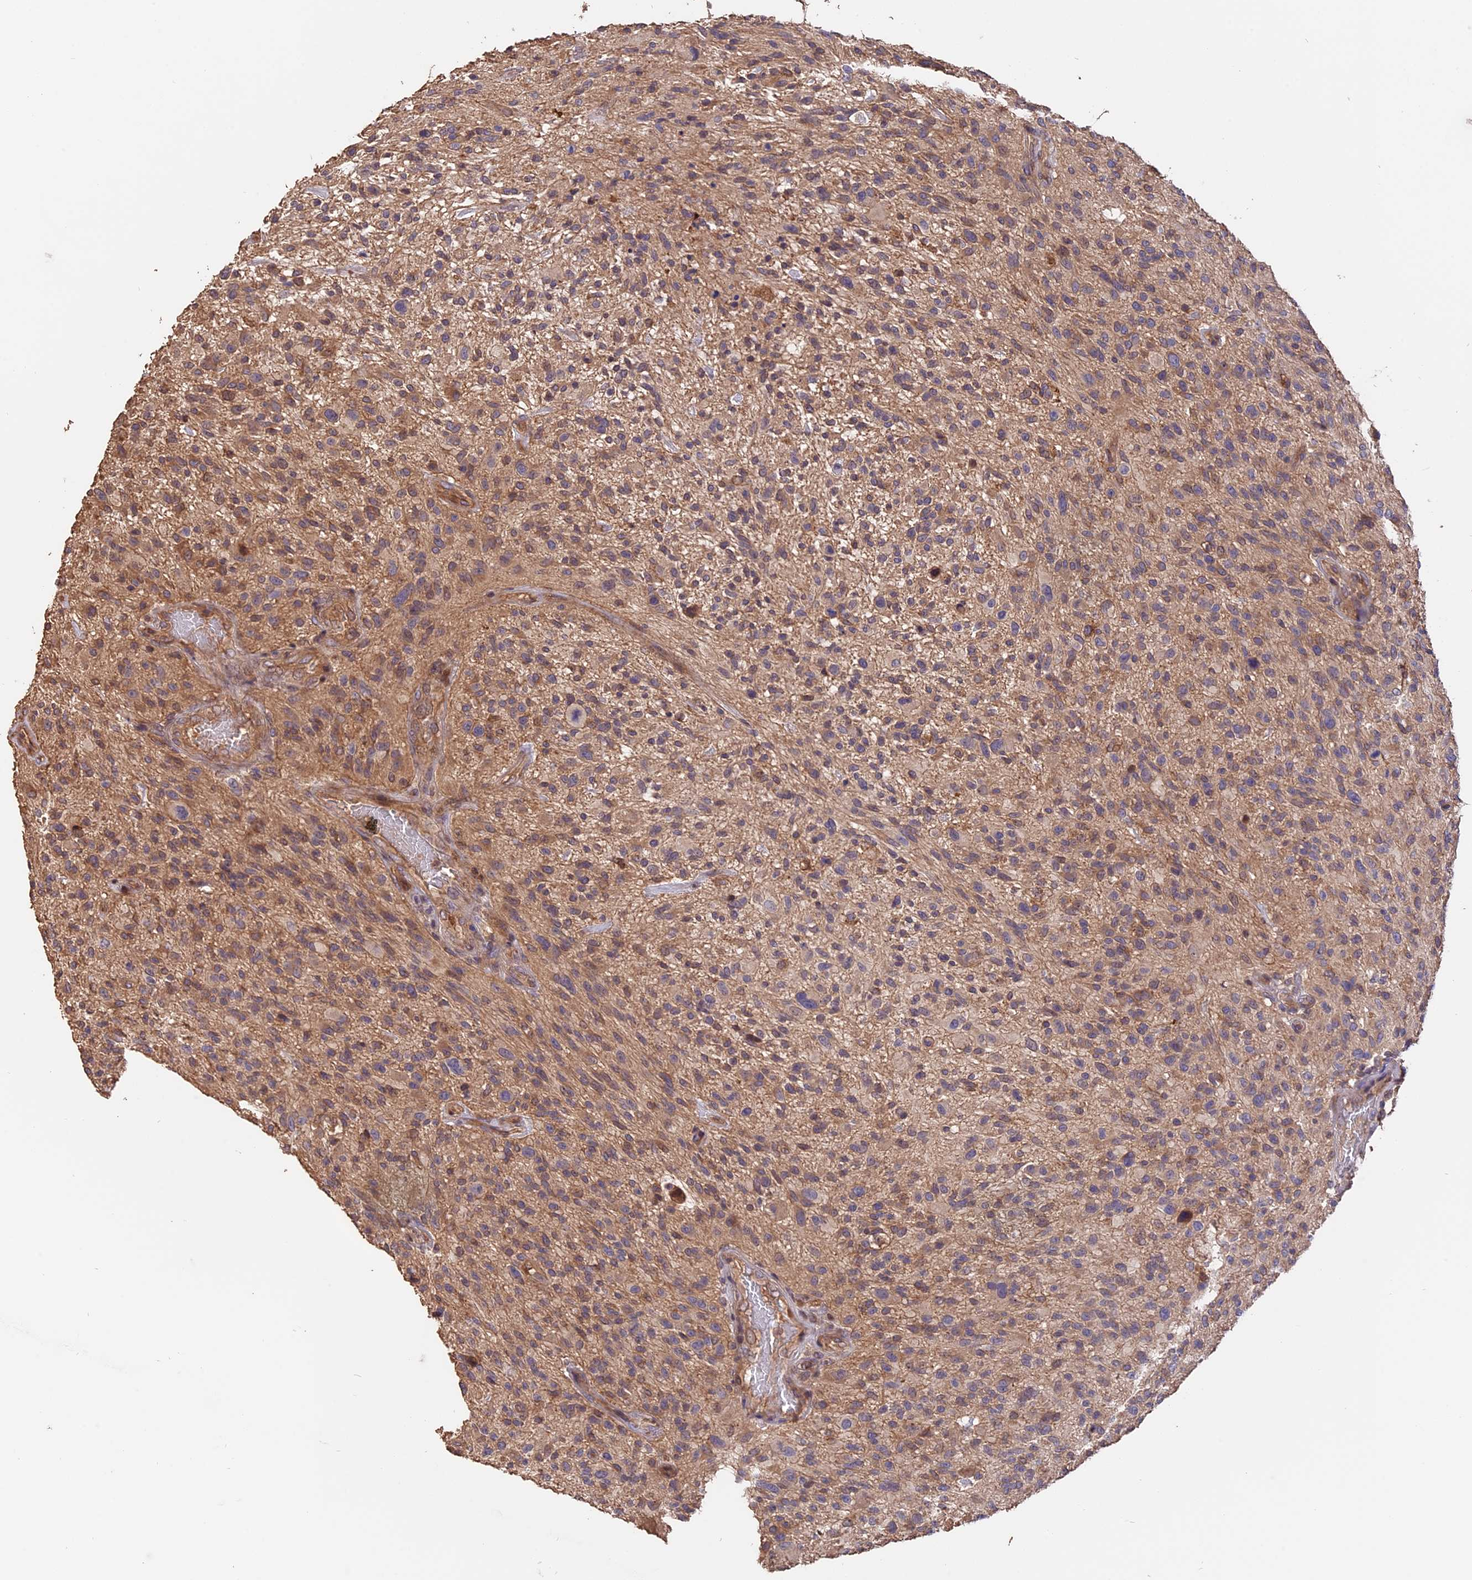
{"staining": {"intensity": "weak", "quantity": ">75%", "location": "cytoplasmic/membranous"}, "tissue": "glioma", "cell_type": "Tumor cells", "image_type": "cancer", "snomed": [{"axis": "morphology", "description": "Glioma, malignant, High grade"}, {"axis": "topography", "description": "Brain"}], "caption": "High-grade glioma (malignant) stained with a brown dye reveals weak cytoplasmic/membranous positive staining in approximately >75% of tumor cells.", "gene": "RASAL1", "patient": {"sex": "male", "age": 47}}